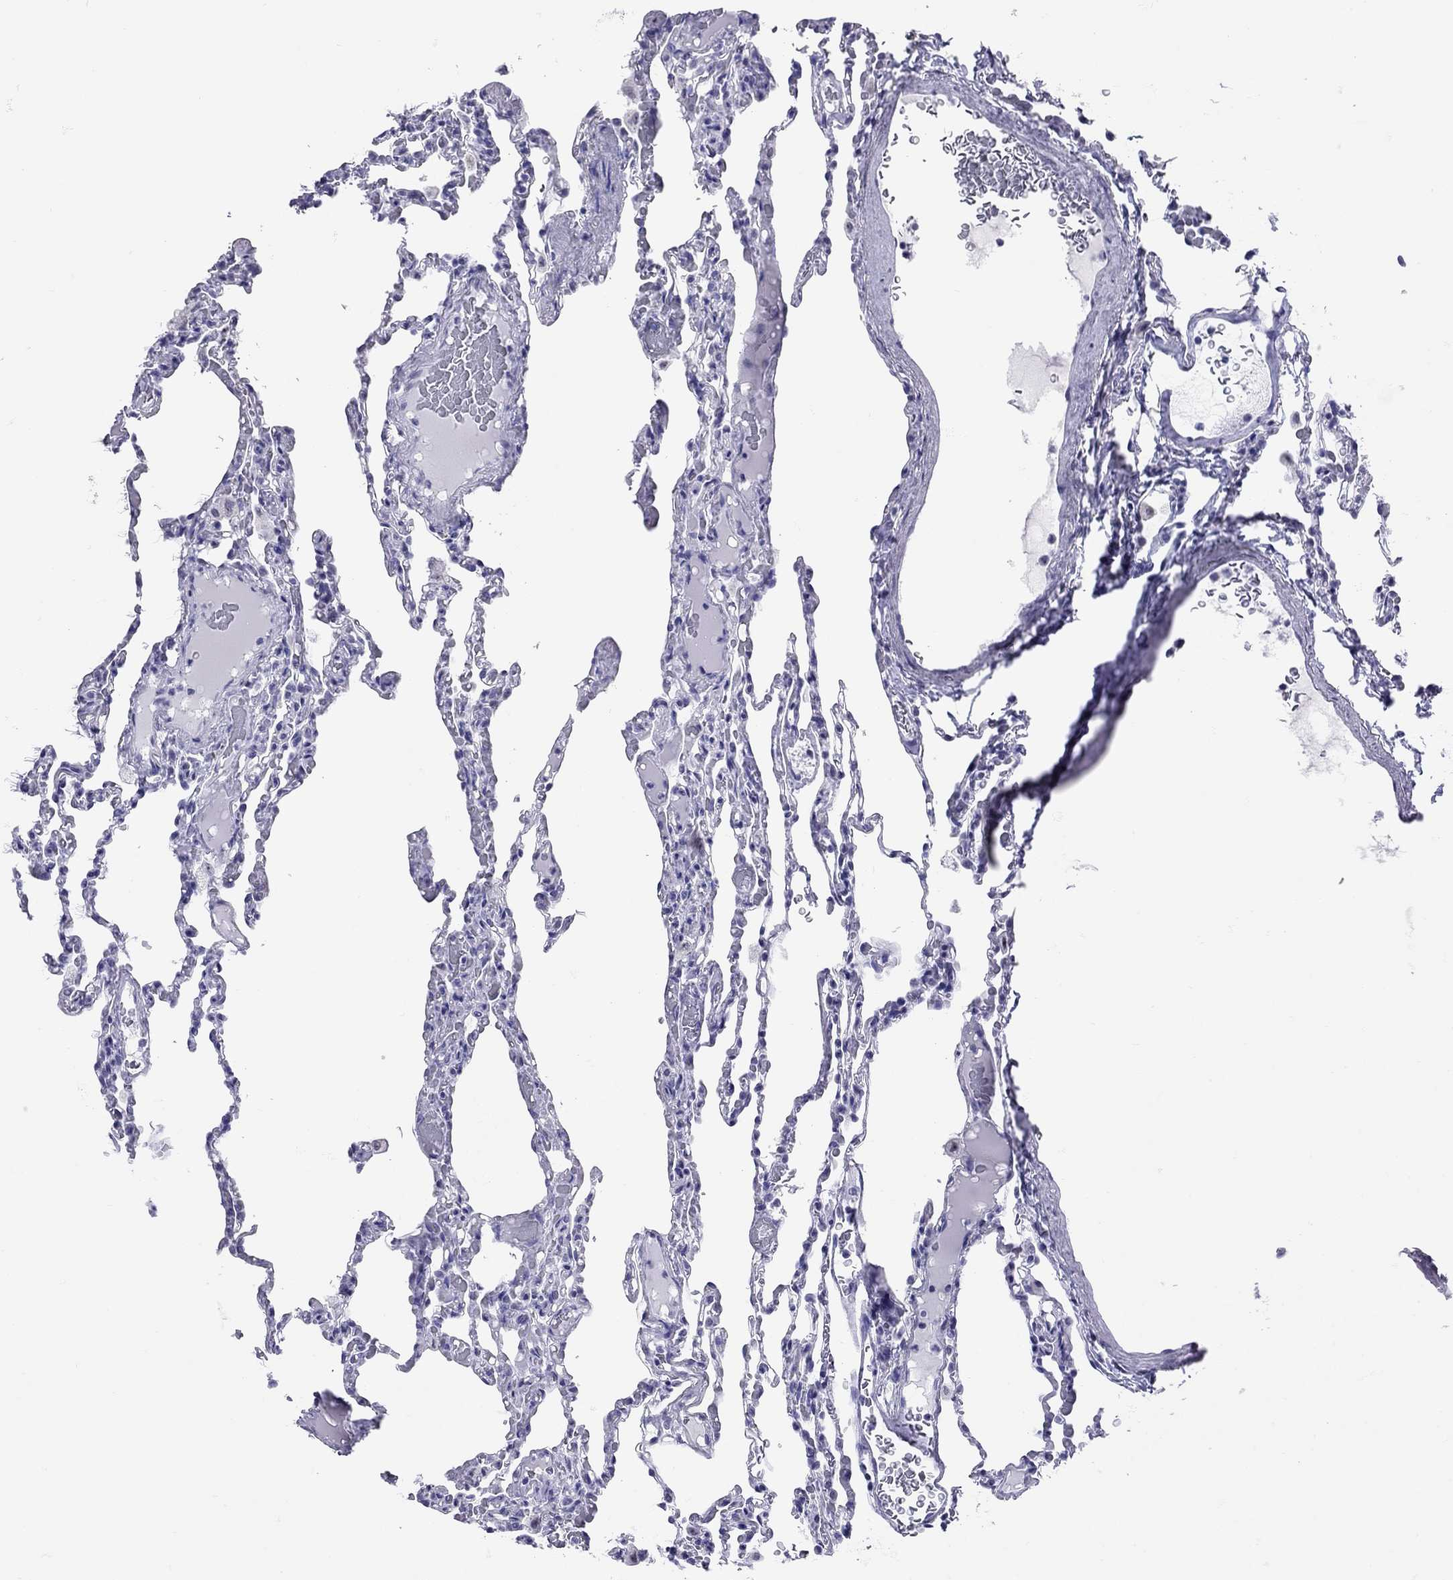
{"staining": {"intensity": "negative", "quantity": "none", "location": "none"}, "tissue": "lung", "cell_type": "Alveolar cells", "image_type": "normal", "snomed": [{"axis": "morphology", "description": "Normal tissue, NOS"}, {"axis": "topography", "description": "Lung"}], "caption": "IHC photomicrograph of benign lung: lung stained with DAB shows no significant protein positivity in alveolar cells.", "gene": "LYAR", "patient": {"sex": "female", "age": 43}}